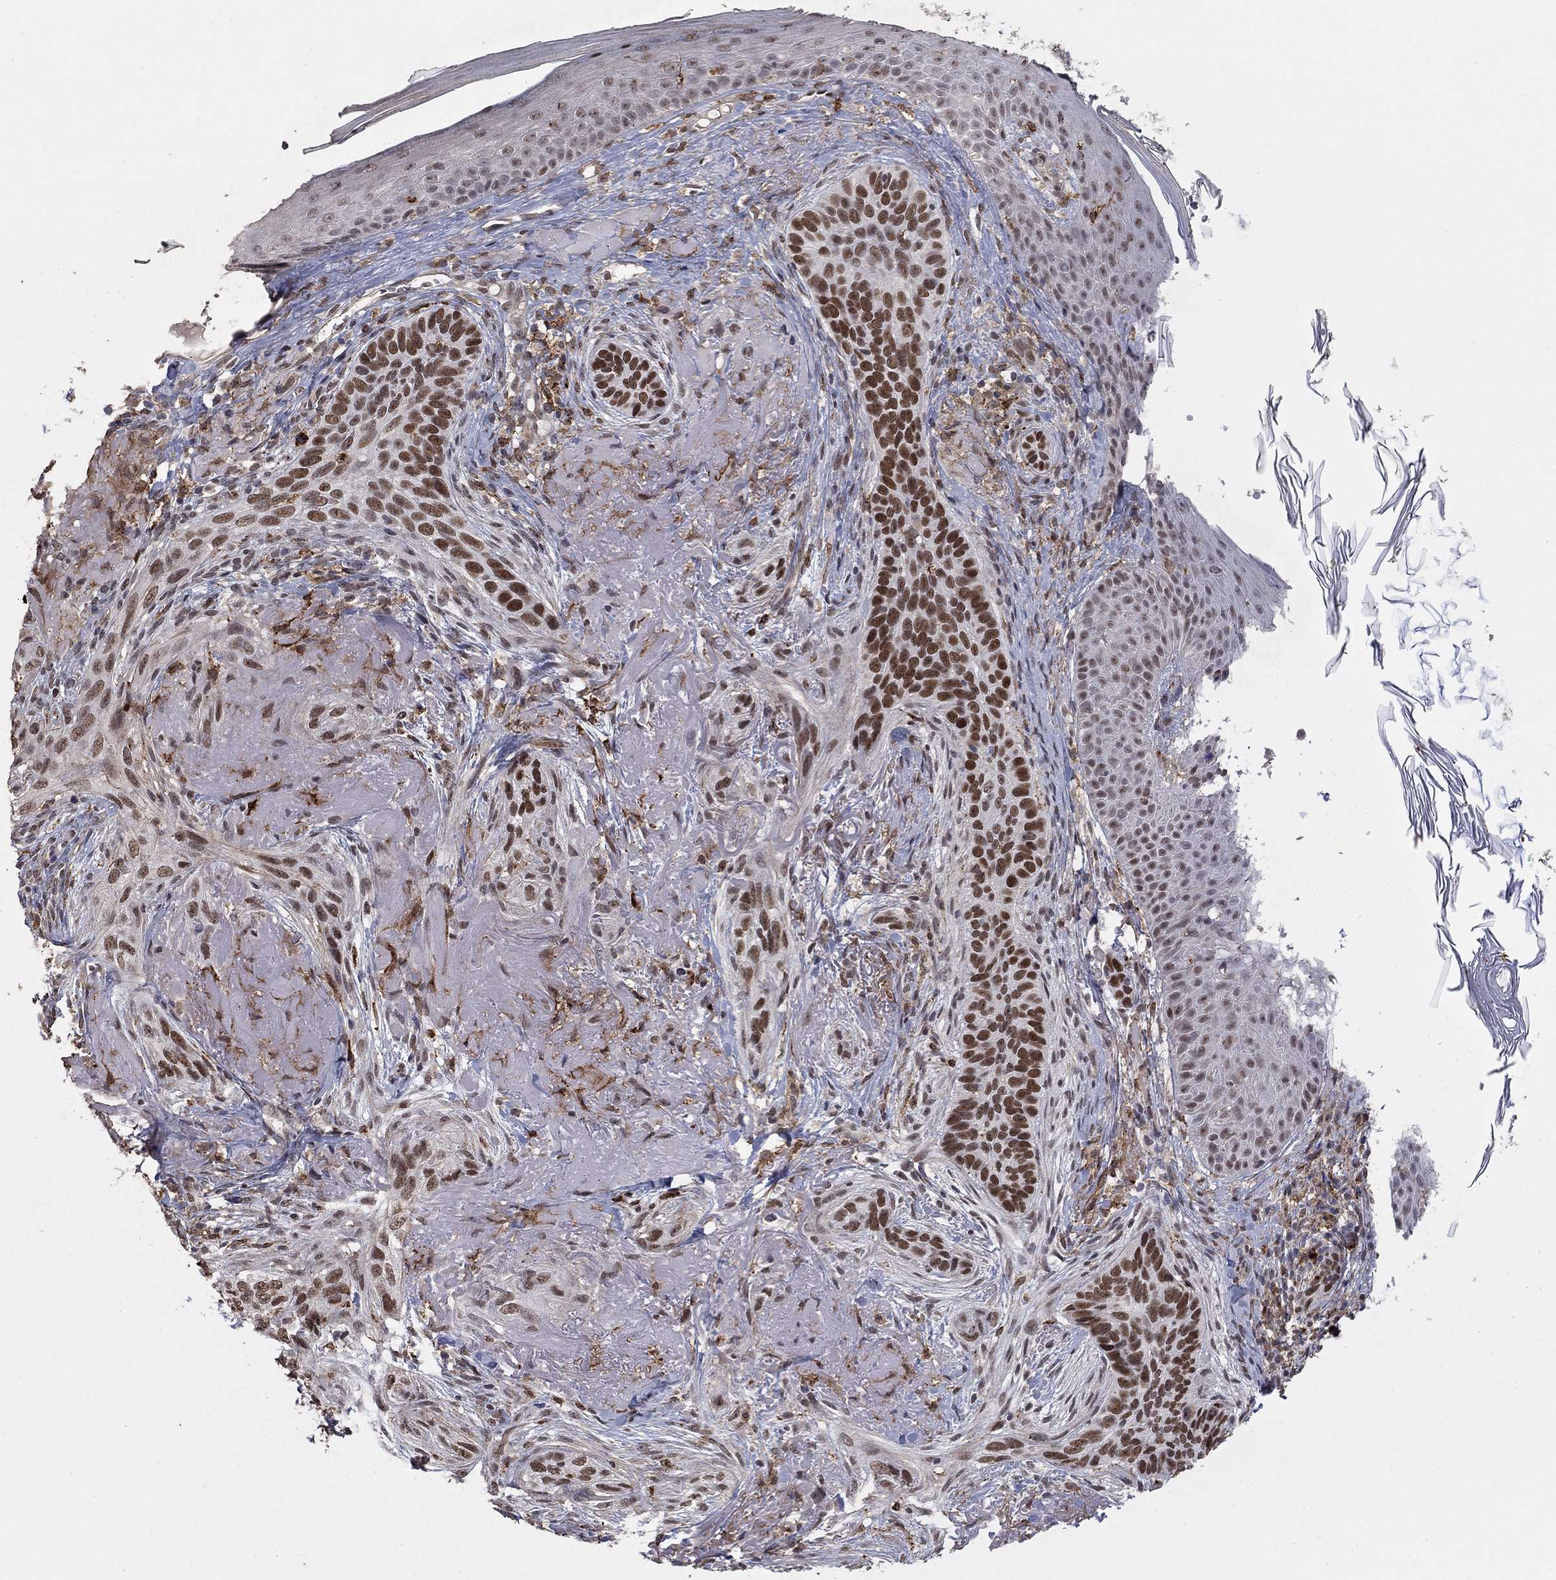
{"staining": {"intensity": "strong", "quantity": "25%-75%", "location": "nuclear"}, "tissue": "skin cancer", "cell_type": "Tumor cells", "image_type": "cancer", "snomed": [{"axis": "morphology", "description": "Basal cell carcinoma"}, {"axis": "topography", "description": "Skin"}], "caption": "Brown immunohistochemical staining in human basal cell carcinoma (skin) reveals strong nuclear positivity in about 25%-75% of tumor cells. (Brightfield microscopy of DAB IHC at high magnification).", "gene": "GRIA3", "patient": {"sex": "male", "age": 91}}